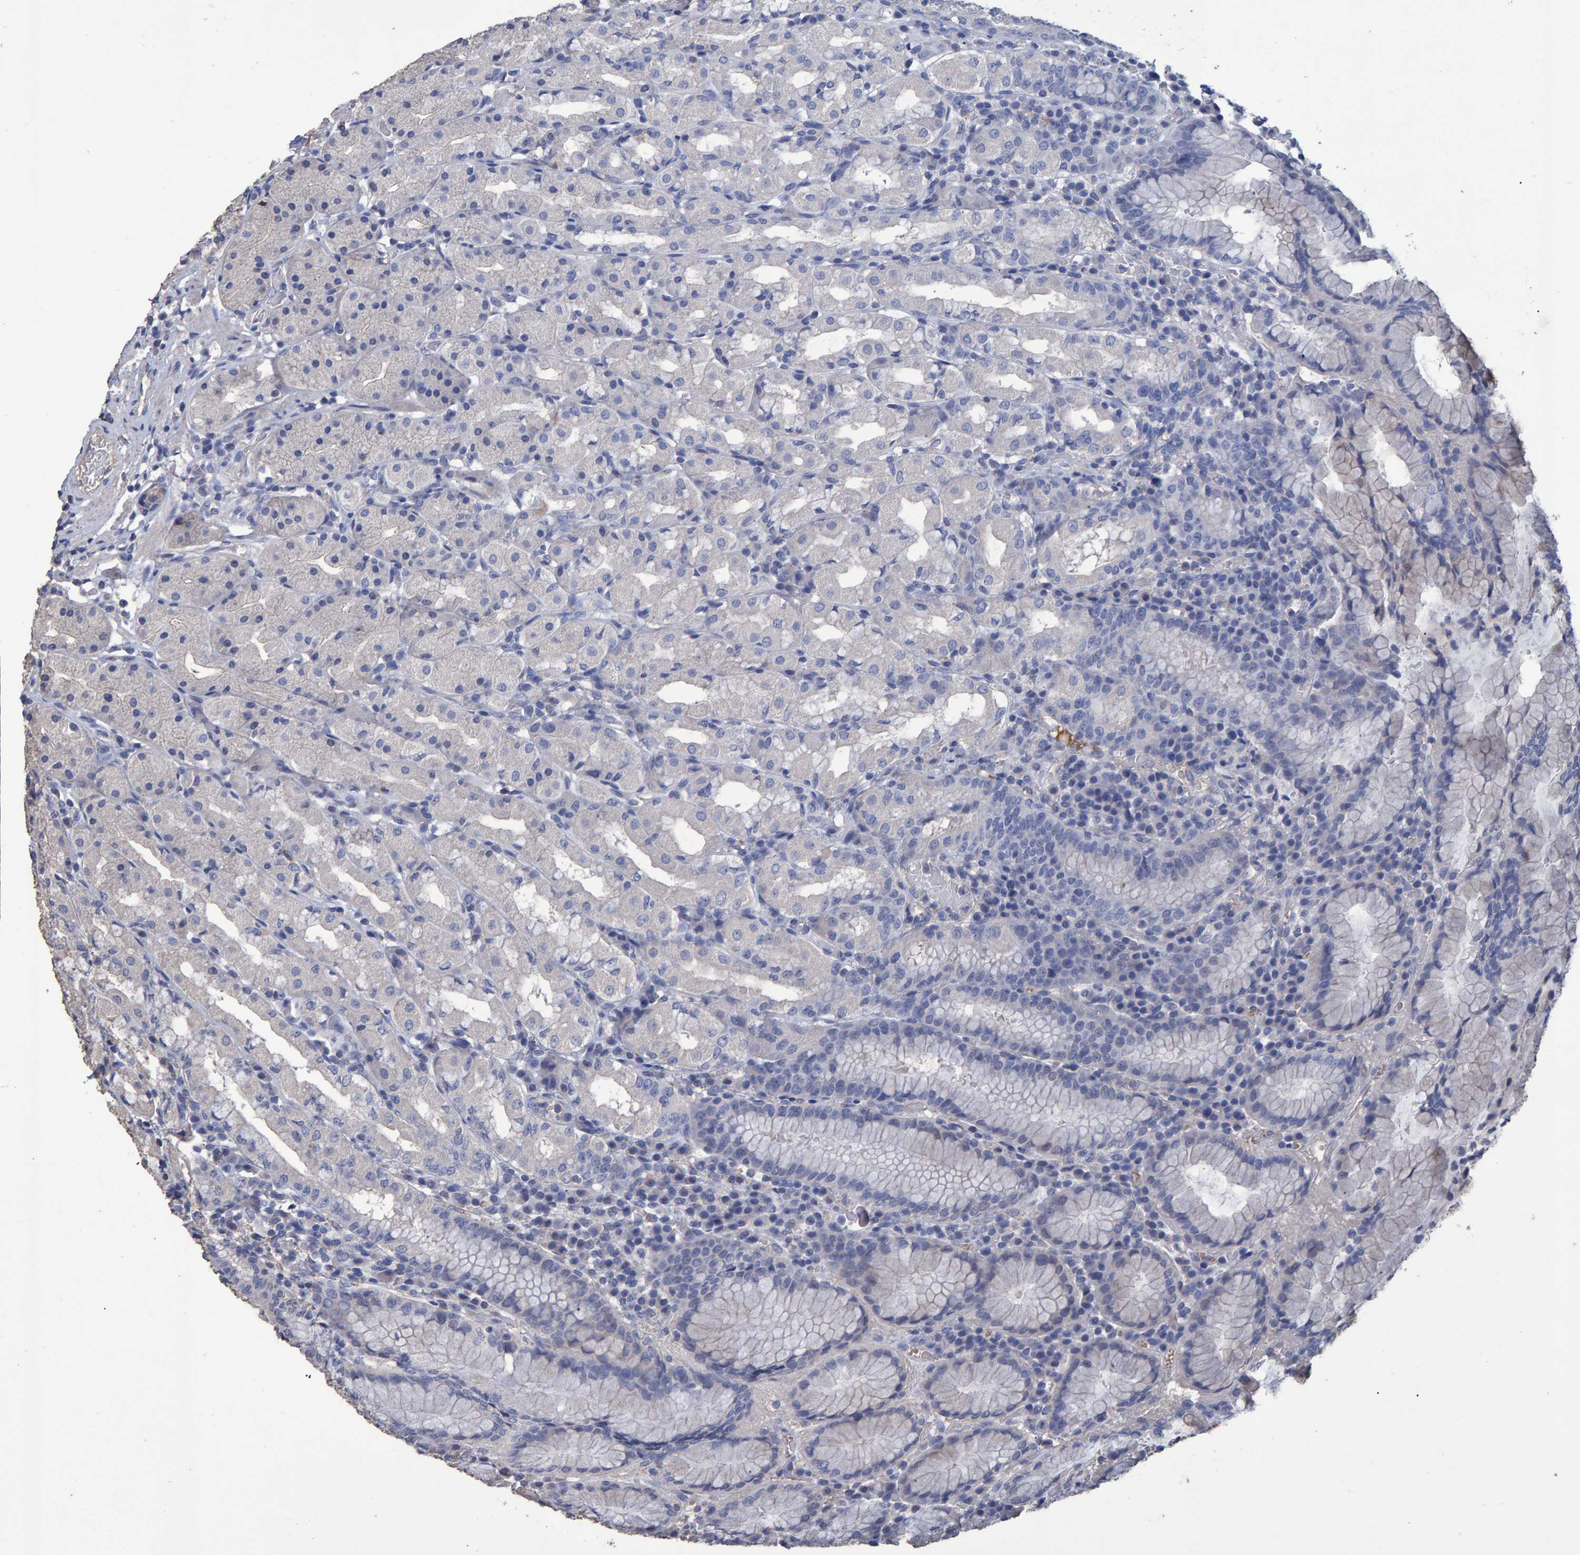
{"staining": {"intensity": "negative", "quantity": "none", "location": "none"}, "tissue": "stomach", "cell_type": "Glandular cells", "image_type": "normal", "snomed": [{"axis": "morphology", "description": "Normal tissue, NOS"}, {"axis": "topography", "description": "Stomach, lower"}], "caption": "Immunohistochemistry (IHC) of unremarkable human stomach demonstrates no expression in glandular cells.", "gene": "HEMGN", "patient": {"sex": "female", "age": 56}}